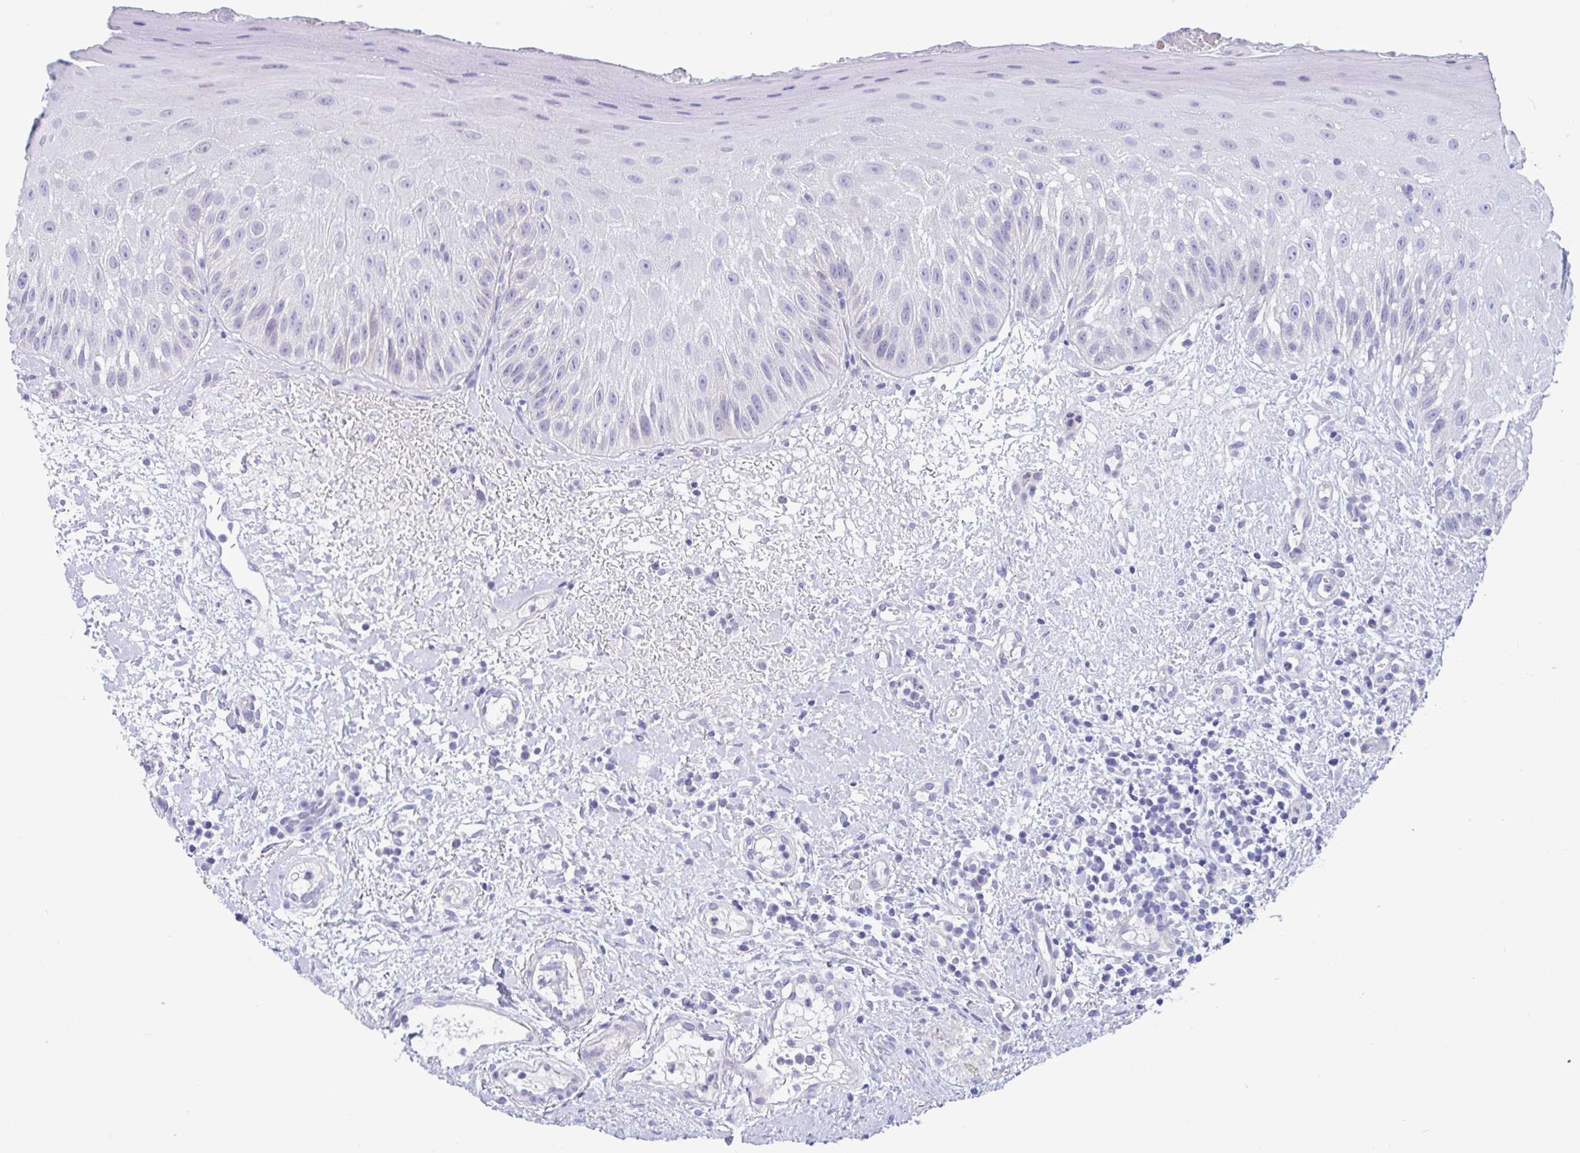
{"staining": {"intensity": "negative", "quantity": "none", "location": "none"}, "tissue": "oral mucosa", "cell_type": "Squamous epithelial cells", "image_type": "normal", "snomed": [{"axis": "morphology", "description": "Normal tissue, NOS"}, {"axis": "topography", "description": "Oral tissue"}, {"axis": "topography", "description": "Tounge, NOS"}], "caption": "Immunohistochemical staining of unremarkable human oral mucosa displays no significant expression in squamous epithelial cells.", "gene": "OR6N2", "patient": {"sex": "male", "age": 83}}